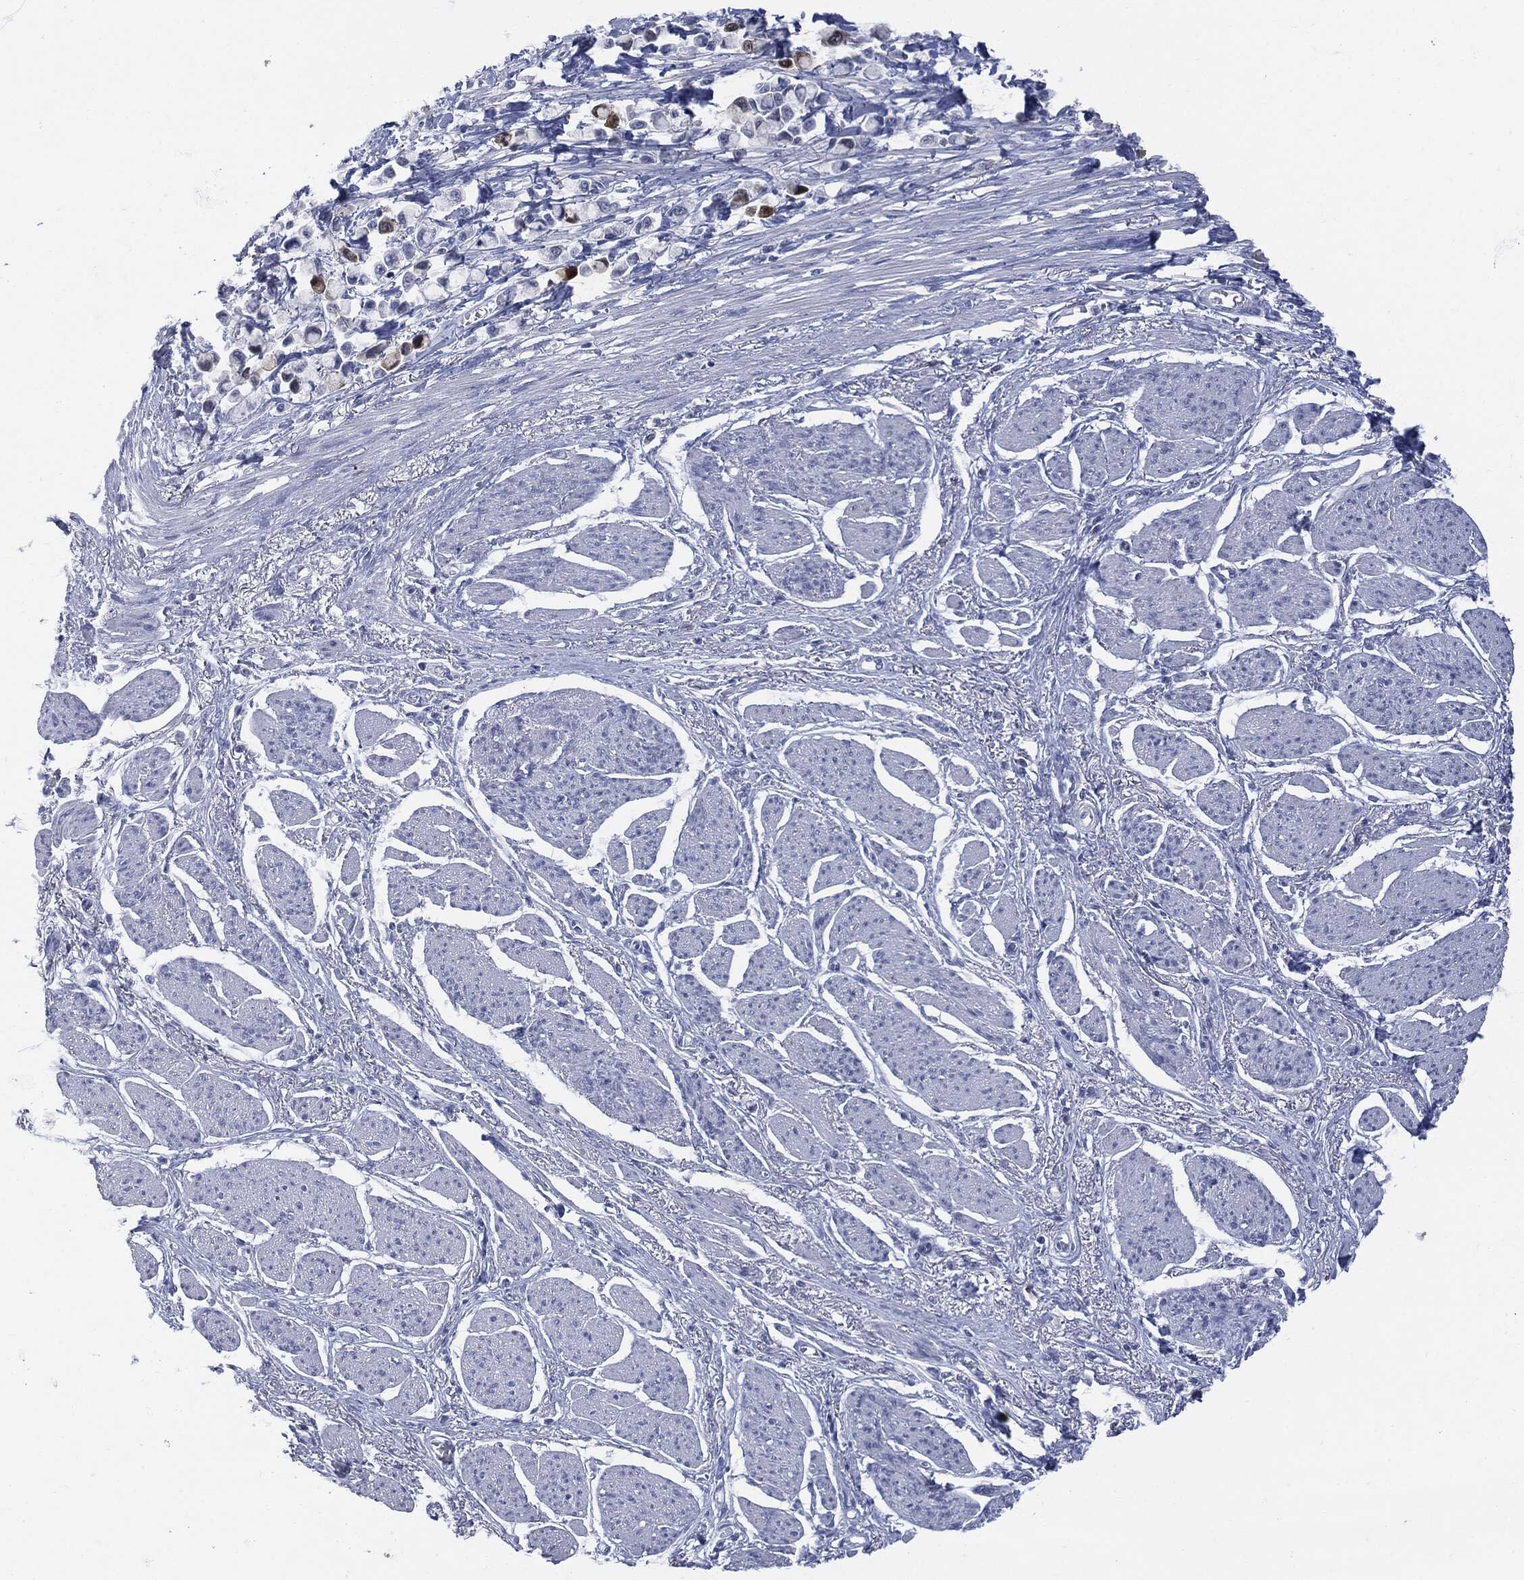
{"staining": {"intensity": "moderate", "quantity": "<25%", "location": "cytoplasmic/membranous"}, "tissue": "stomach cancer", "cell_type": "Tumor cells", "image_type": "cancer", "snomed": [{"axis": "morphology", "description": "Adenocarcinoma, NOS"}, {"axis": "topography", "description": "Stomach"}], "caption": "This image exhibits IHC staining of stomach adenocarcinoma, with low moderate cytoplasmic/membranous expression in approximately <25% of tumor cells.", "gene": "UBE2C", "patient": {"sex": "female", "age": 81}}